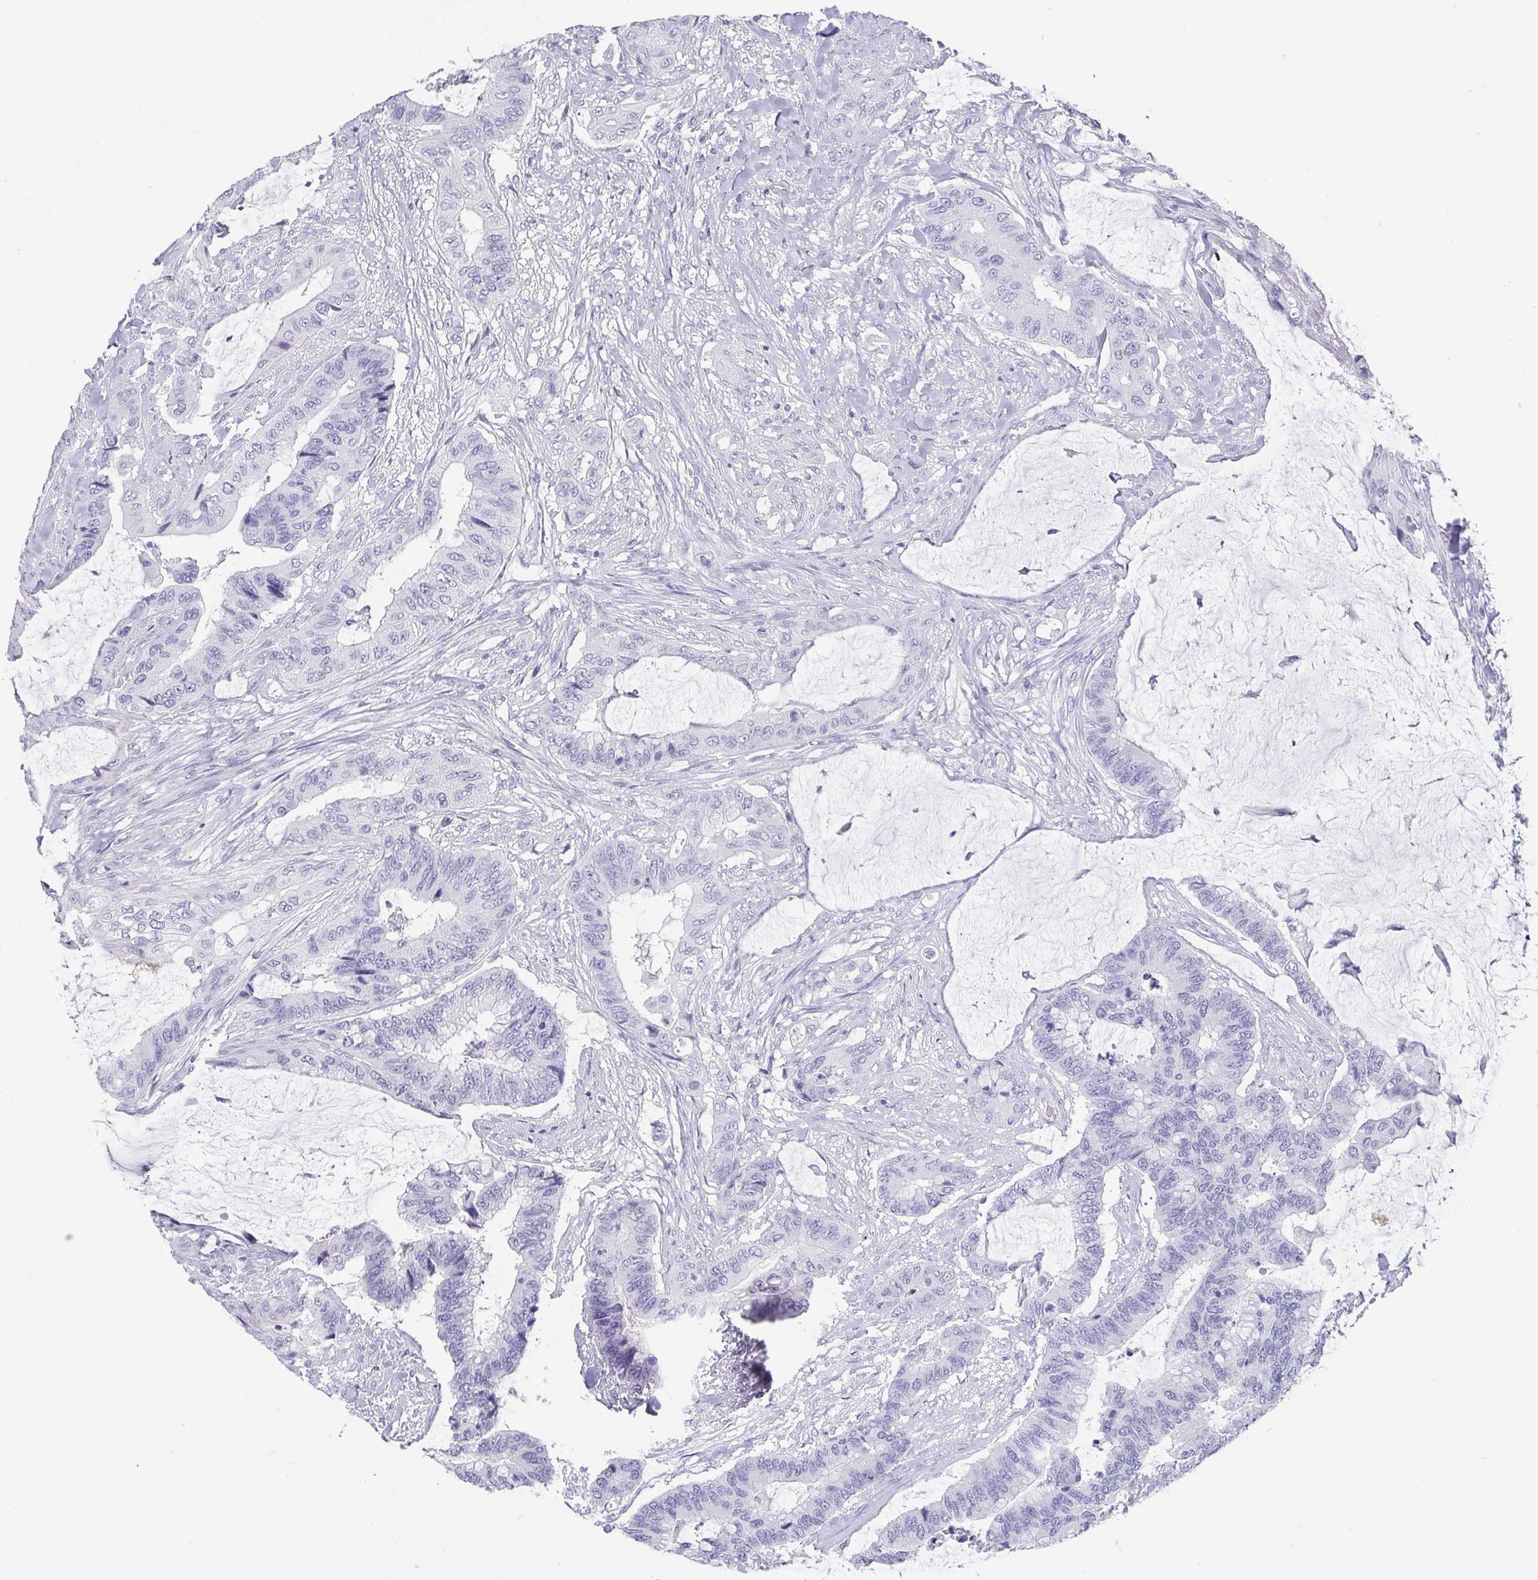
{"staining": {"intensity": "negative", "quantity": "none", "location": "none"}, "tissue": "colorectal cancer", "cell_type": "Tumor cells", "image_type": "cancer", "snomed": [{"axis": "morphology", "description": "Adenocarcinoma, NOS"}, {"axis": "topography", "description": "Rectum"}], "caption": "IHC micrograph of human adenocarcinoma (colorectal) stained for a protein (brown), which shows no positivity in tumor cells.", "gene": "SCGN", "patient": {"sex": "female", "age": 59}}